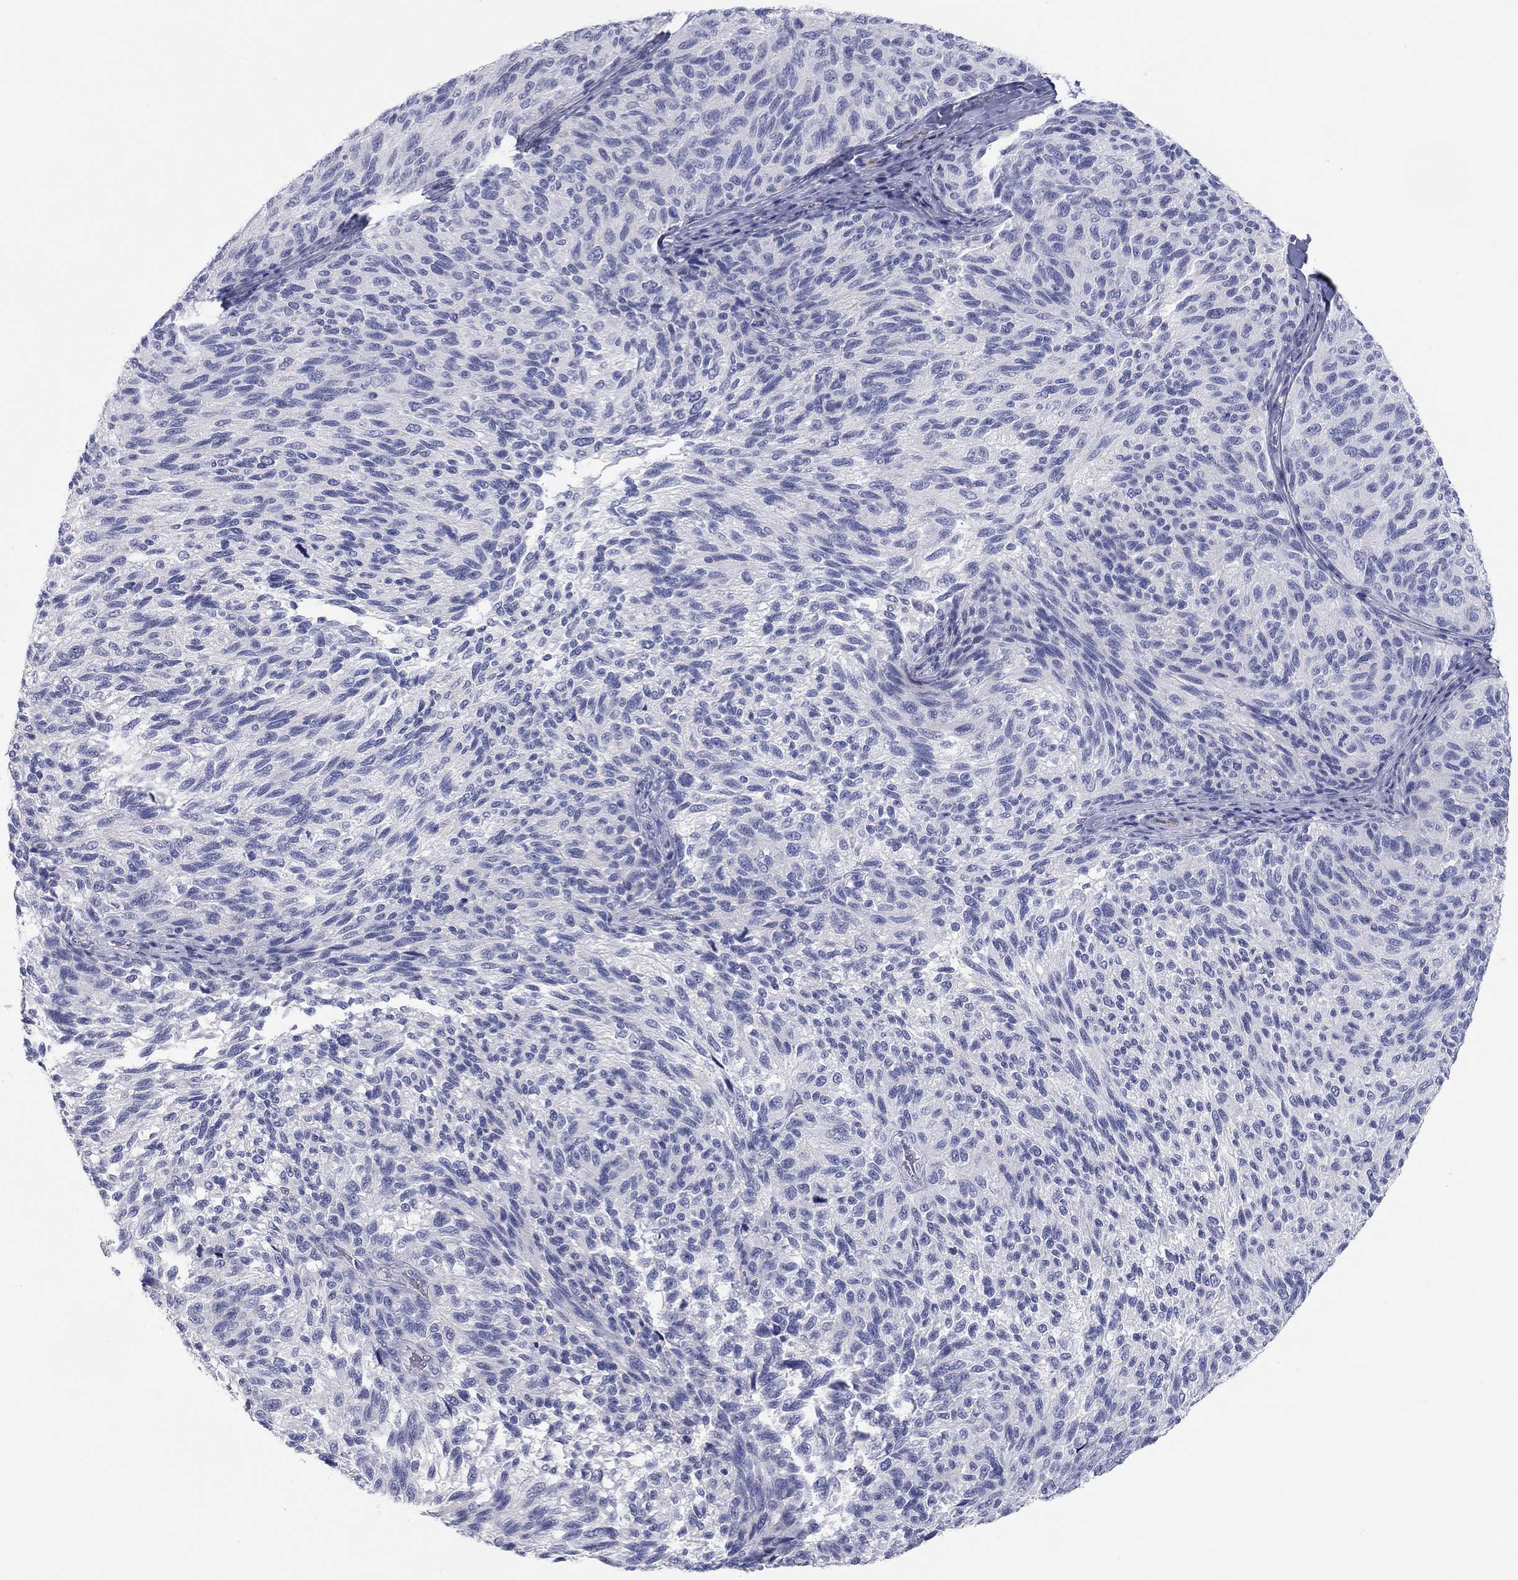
{"staining": {"intensity": "negative", "quantity": "none", "location": "none"}, "tissue": "melanoma", "cell_type": "Tumor cells", "image_type": "cancer", "snomed": [{"axis": "morphology", "description": "Malignant melanoma, NOS"}, {"axis": "topography", "description": "Skin"}], "caption": "Tumor cells show no significant positivity in malignant melanoma.", "gene": "PCDHGC5", "patient": {"sex": "female", "age": 73}}